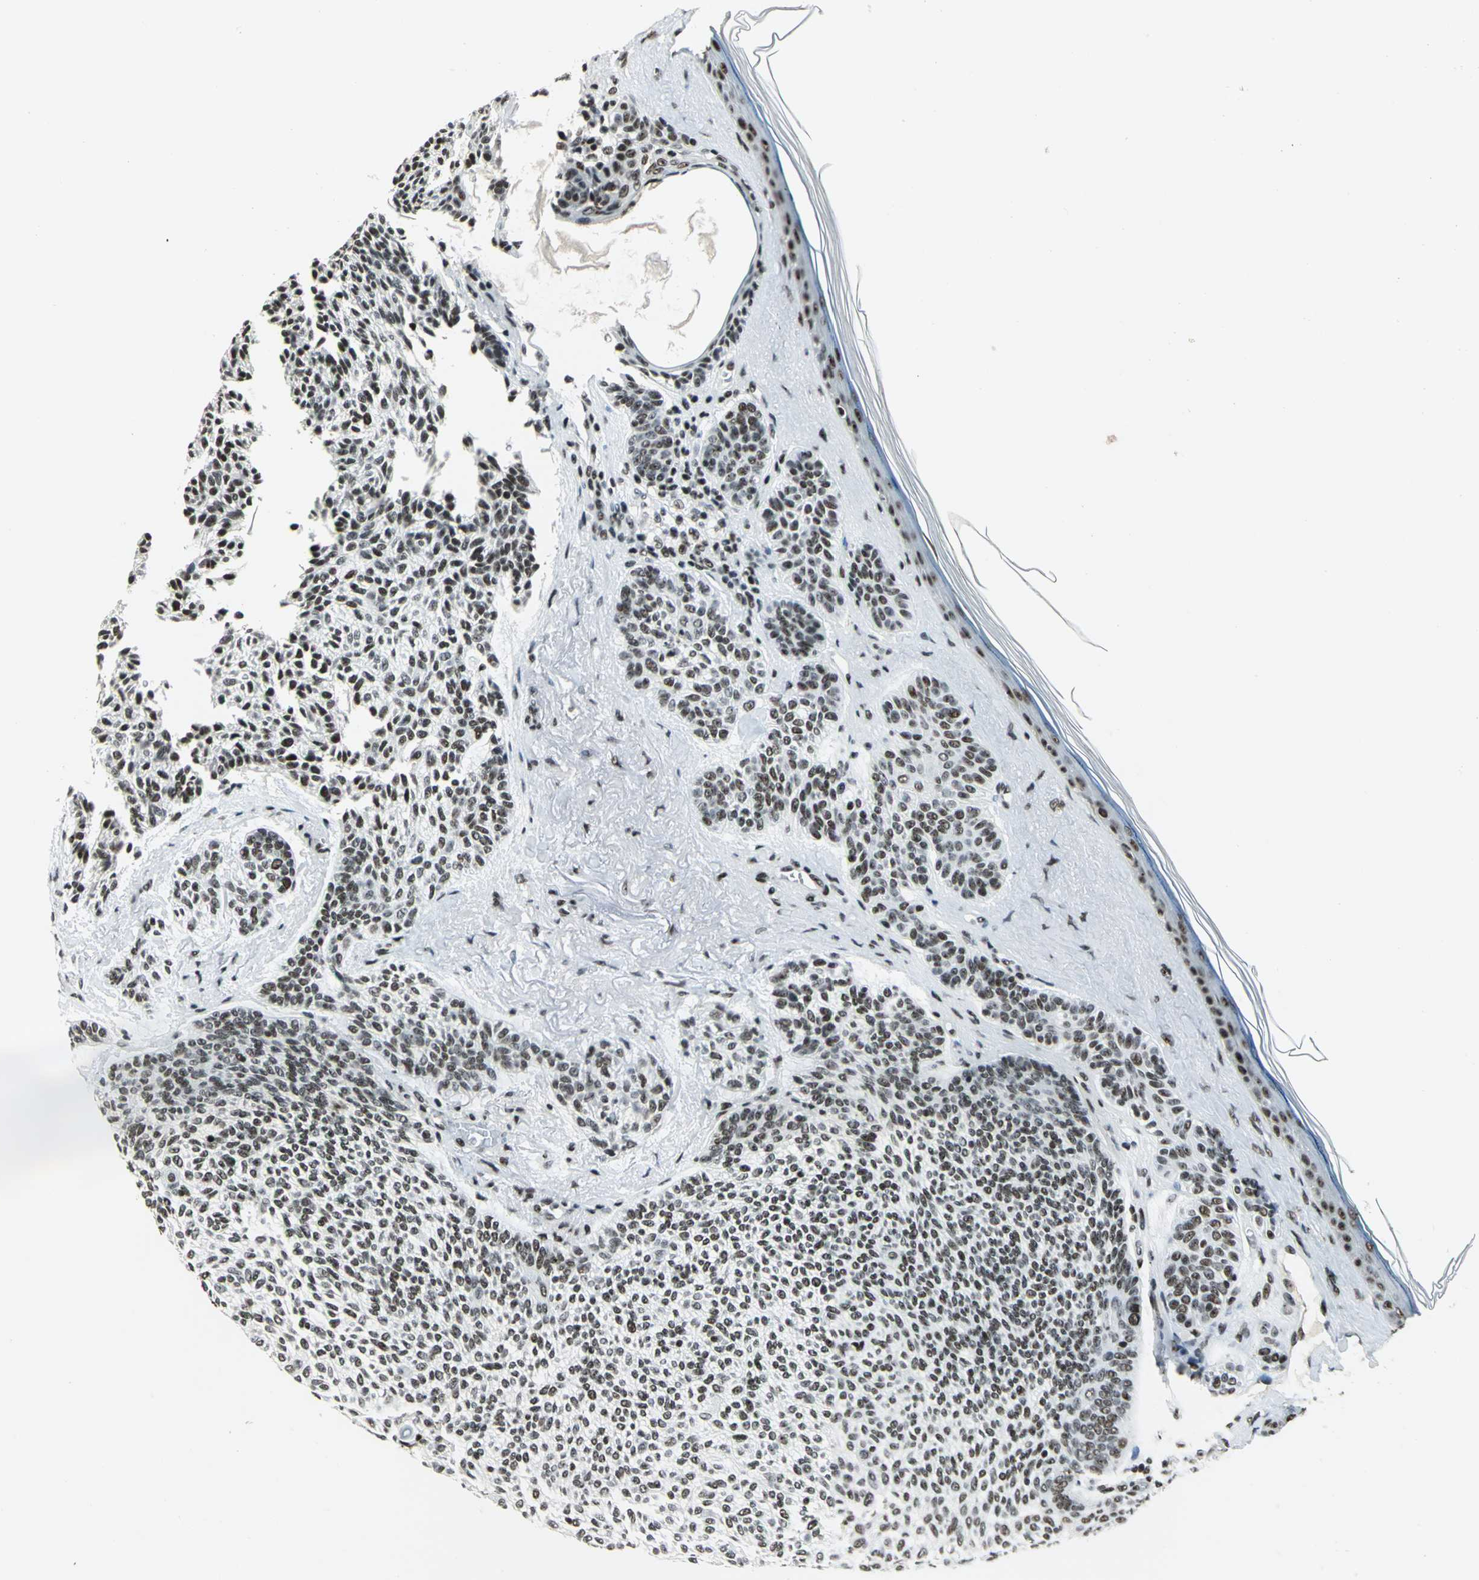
{"staining": {"intensity": "weak", "quantity": "25%-75%", "location": "nuclear"}, "tissue": "skin cancer", "cell_type": "Tumor cells", "image_type": "cancer", "snomed": [{"axis": "morphology", "description": "Normal tissue, NOS"}, {"axis": "morphology", "description": "Basal cell carcinoma"}, {"axis": "topography", "description": "Skin"}], "caption": "A brown stain highlights weak nuclear staining of a protein in skin basal cell carcinoma tumor cells. The protein is stained brown, and the nuclei are stained in blue (DAB (3,3'-diaminobenzidine) IHC with brightfield microscopy, high magnification).", "gene": "UBTF", "patient": {"sex": "female", "age": 70}}